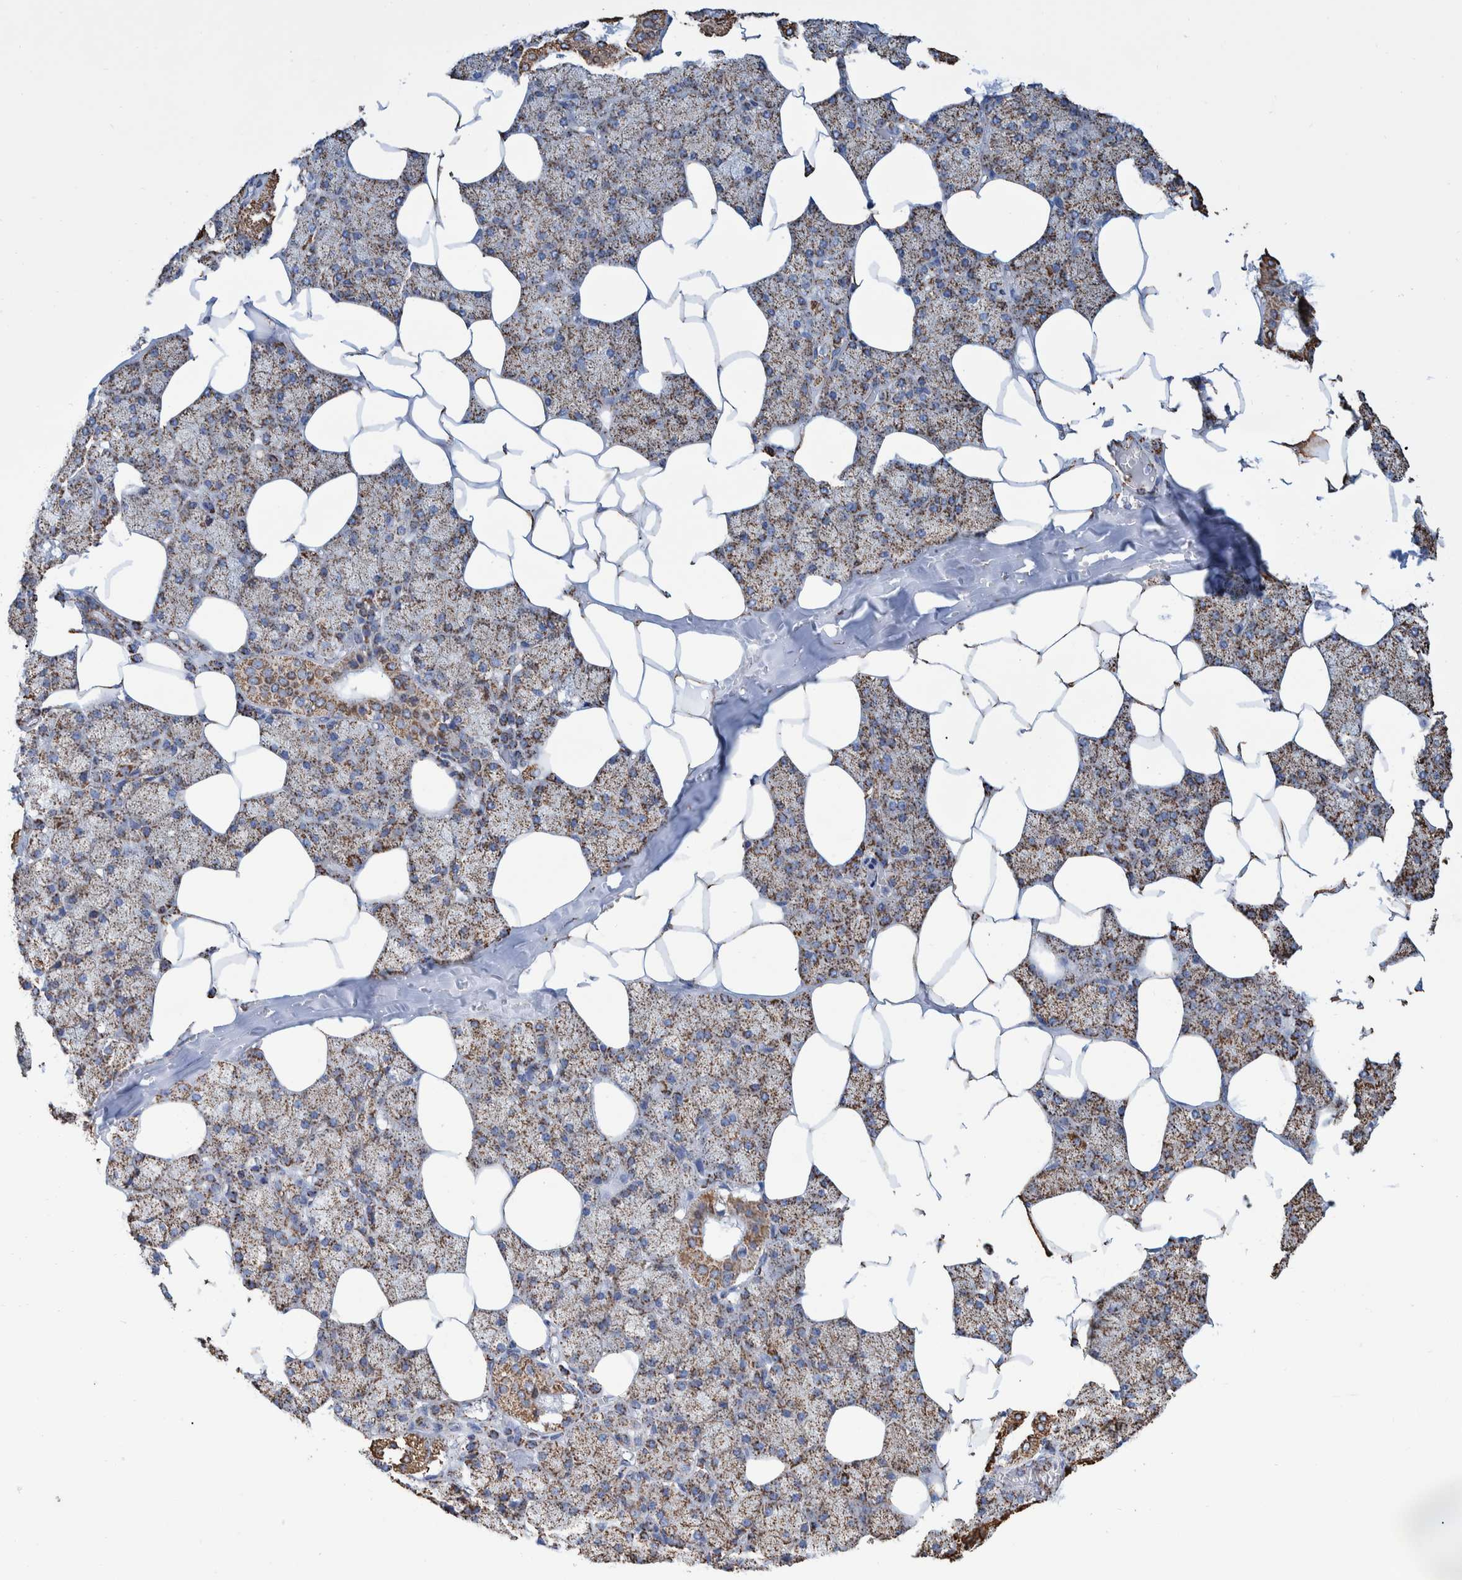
{"staining": {"intensity": "moderate", "quantity": ">75%", "location": "cytoplasmic/membranous"}, "tissue": "salivary gland", "cell_type": "Glandular cells", "image_type": "normal", "snomed": [{"axis": "morphology", "description": "Normal tissue, NOS"}, {"axis": "topography", "description": "Salivary gland"}], "caption": "This photomicrograph shows unremarkable salivary gland stained with IHC to label a protein in brown. The cytoplasmic/membranous of glandular cells show moderate positivity for the protein. Nuclei are counter-stained blue.", "gene": "VPS26C", "patient": {"sex": "male", "age": 62}}